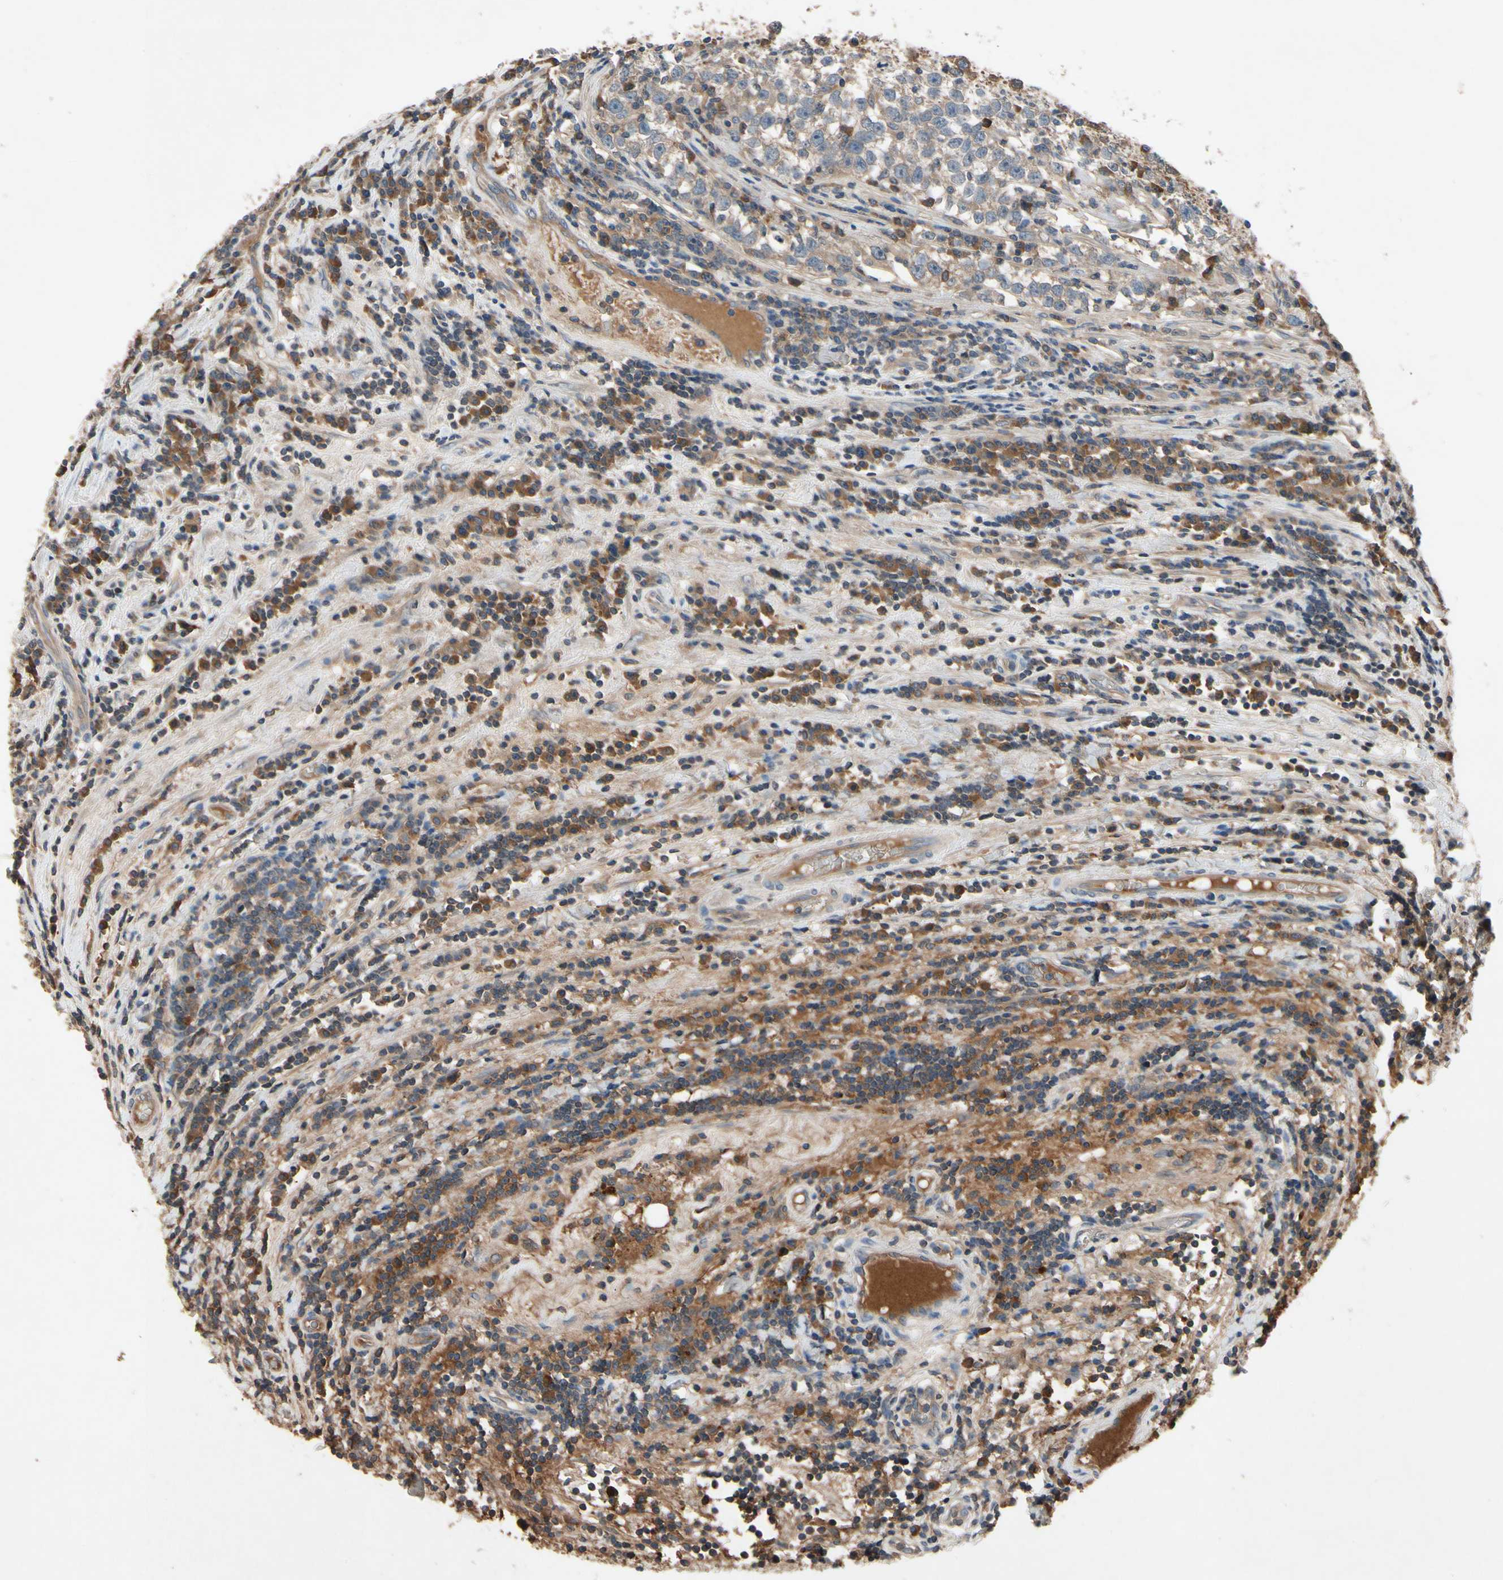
{"staining": {"intensity": "weak", "quantity": ">75%", "location": "cytoplasmic/membranous"}, "tissue": "testis cancer", "cell_type": "Tumor cells", "image_type": "cancer", "snomed": [{"axis": "morphology", "description": "Seminoma, NOS"}, {"axis": "topography", "description": "Testis"}], "caption": "Human seminoma (testis) stained with a brown dye displays weak cytoplasmic/membranous positive staining in approximately >75% of tumor cells.", "gene": "IL1RL1", "patient": {"sex": "male", "age": 43}}